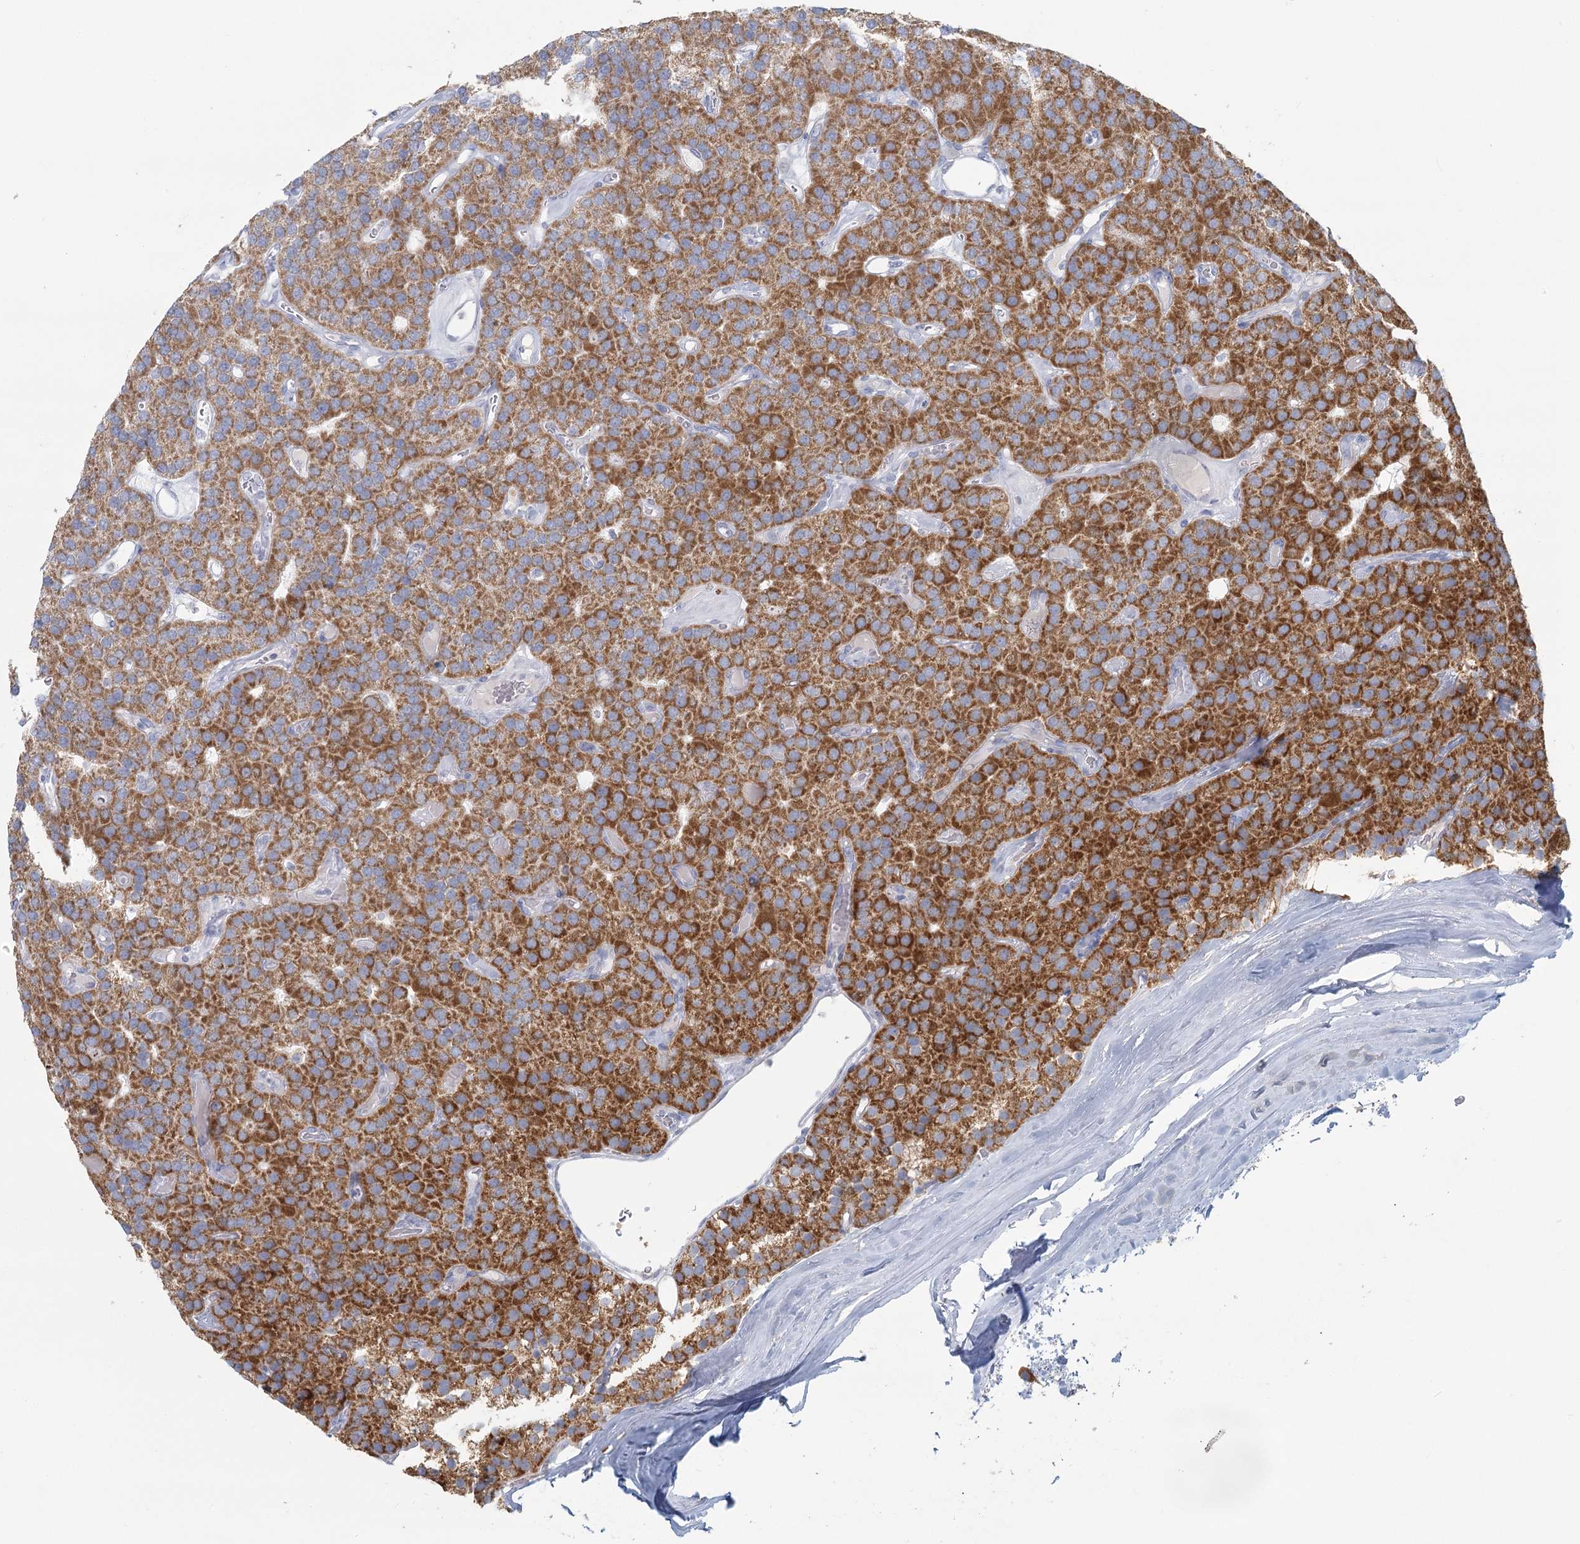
{"staining": {"intensity": "strong", "quantity": ">75%", "location": "cytoplasmic/membranous"}, "tissue": "parathyroid gland", "cell_type": "Glandular cells", "image_type": "normal", "snomed": [{"axis": "morphology", "description": "Normal tissue, NOS"}, {"axis": "morphology", "description": "Adenoma, NOS"}, {"axis": "topography", "description": "Parathyroid gland"}], "caption": "DAB immunohistochemical staining of unremarkable human parathyroid gland exhibits strong cytoplasmic/membranous protein positivity in about >75% of glandular cells. (DAB (3,3'-diaminobenzidine) IHC, brown staining for protein, blue staining for nuclei).", "gene": "BPHL", "patient": {"sex": "female", "age": 86}}